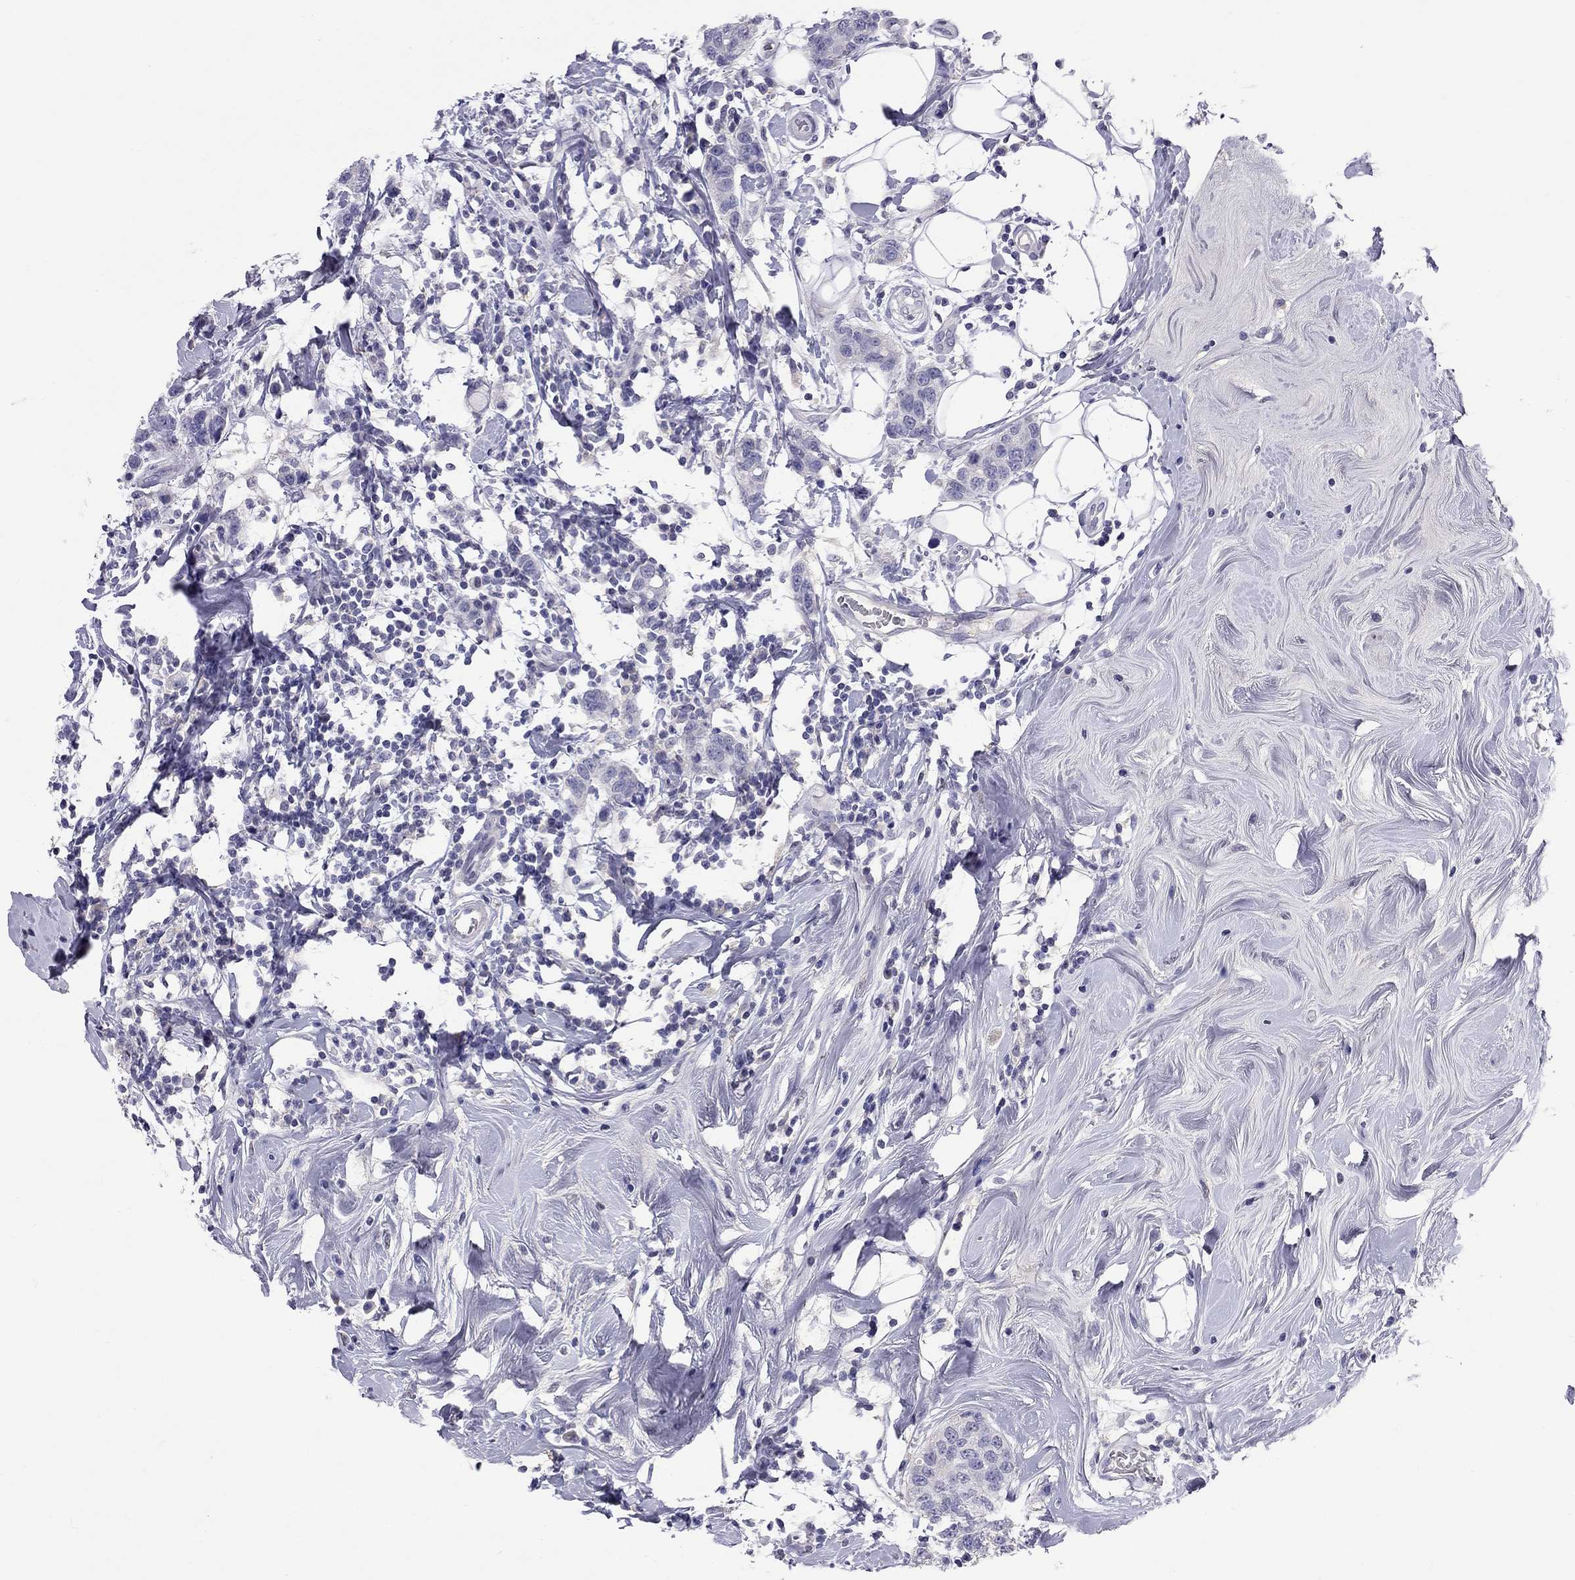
{"staining": {"intensity": "negative", "quantity": "none", "location": "none"}, "tissue": "breast cancer", "cell_type": "Tumor cells", "image_type": "cancer", "snomed": [{"axis": "morphology", "description": "Duct carcinoma"}, {"axis": "topography", "description": "Breast"}], "caption": "Tumor cells show no significant staining in invasive ductal carcinoma (breast). (Immunohistochemistry, brightfield microscopy, high magnification).", "gene": "CFAP91", "patient": {"sex": "female", "age": 27}}